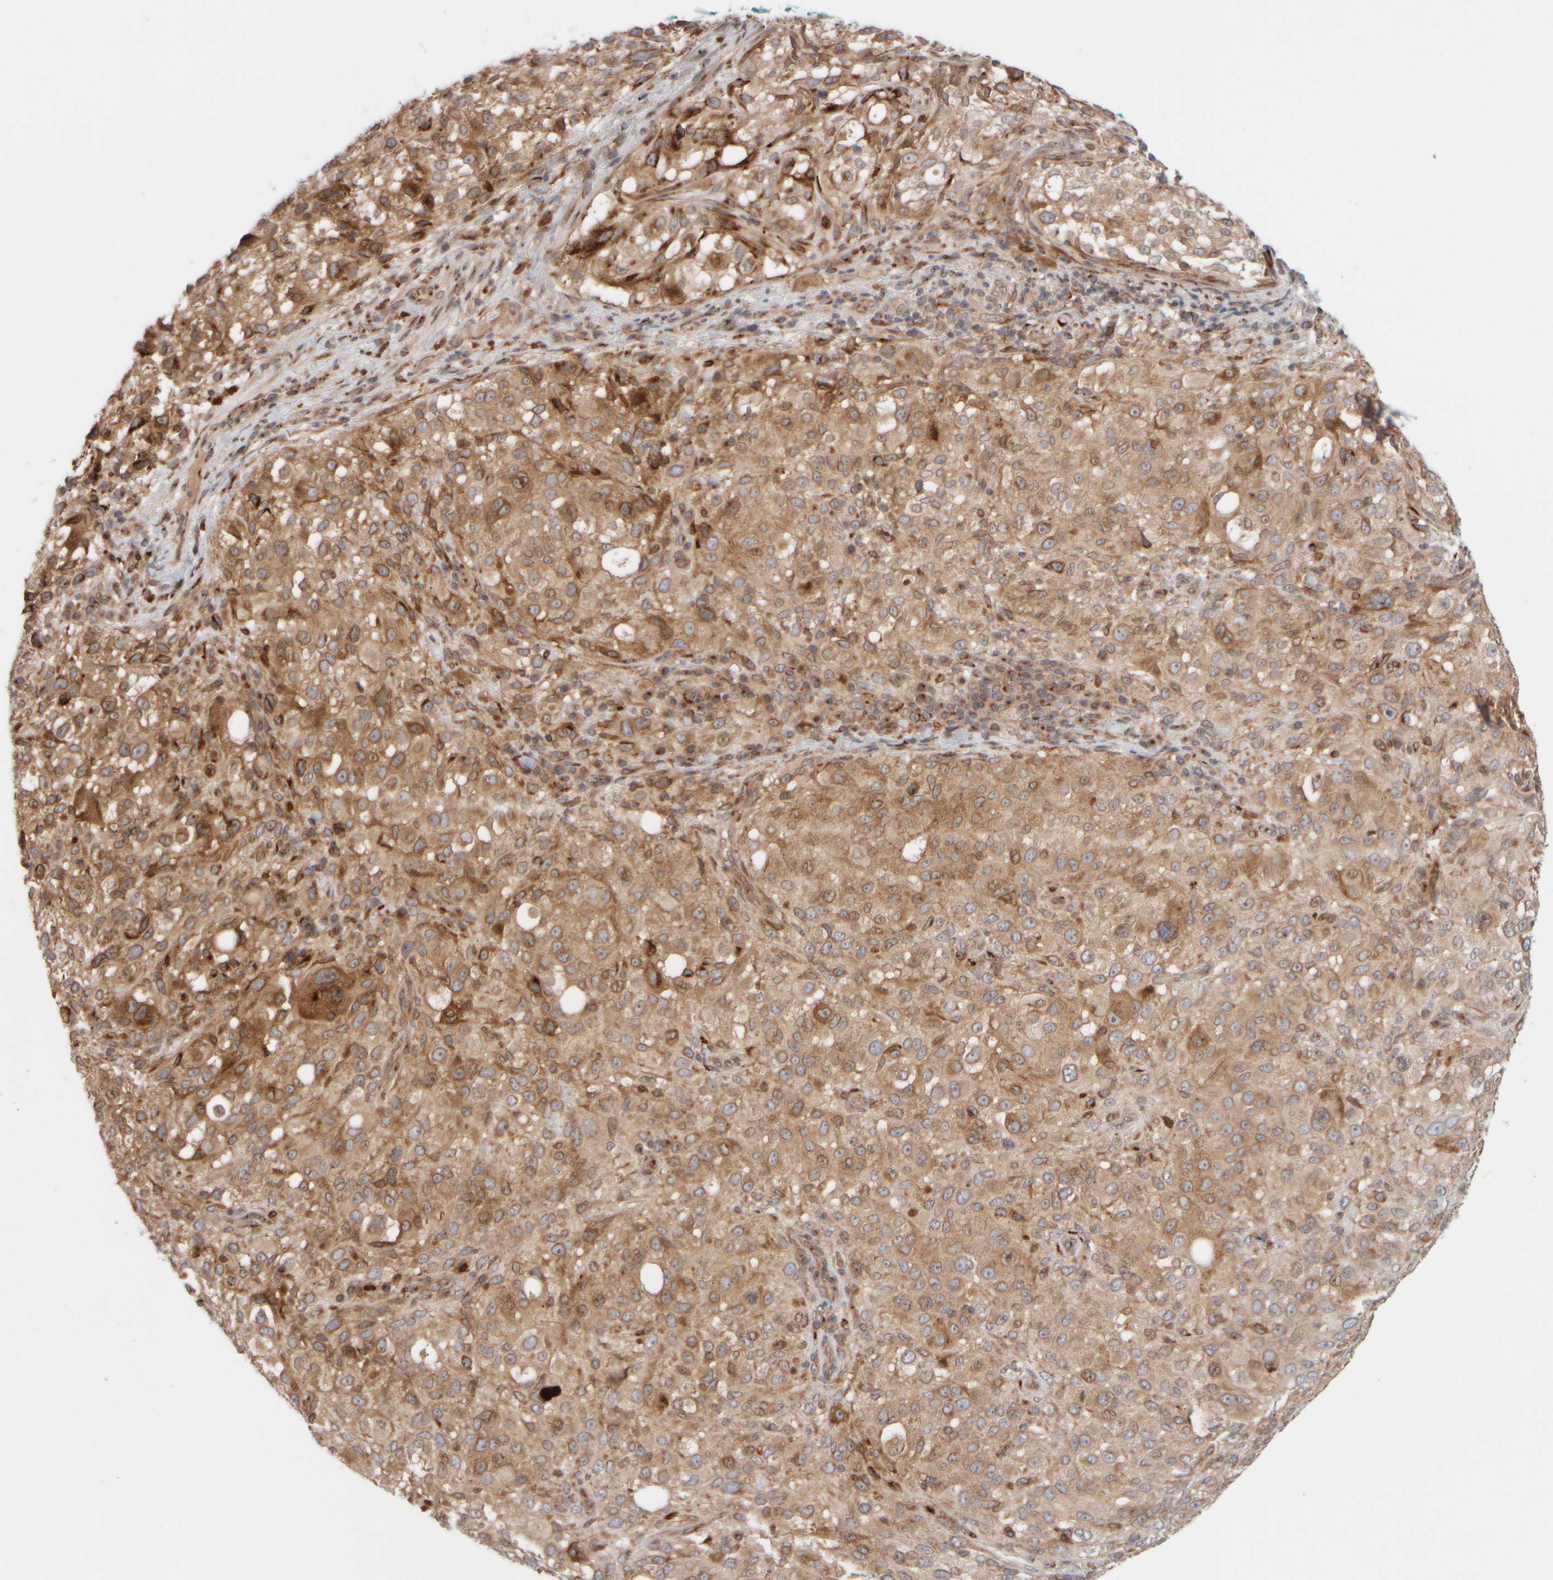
{"staining": {"intensity": "moderate", "quantity": ">75%", "location": "cytoplasmic/membranous"}, "tissue": "melanoma", "cell_type": "Tumor cells", "image_type": "cancer", "snomed": [{"axis": "morphology", "description": "Necrosis, NOS"}, {"axis": "morphology", "description": "Malignant melanoma, NOS"}, {"axis": "topography", "description": "Skin"}], "caption": "Brown immunohistochemical staining in malignant melanoma demonstrates moderate cytoplasmic/membranous staining in about >75% of tumor cells.", "gene": "GCN1", "patient": {"sex": "female", "age": 87}}